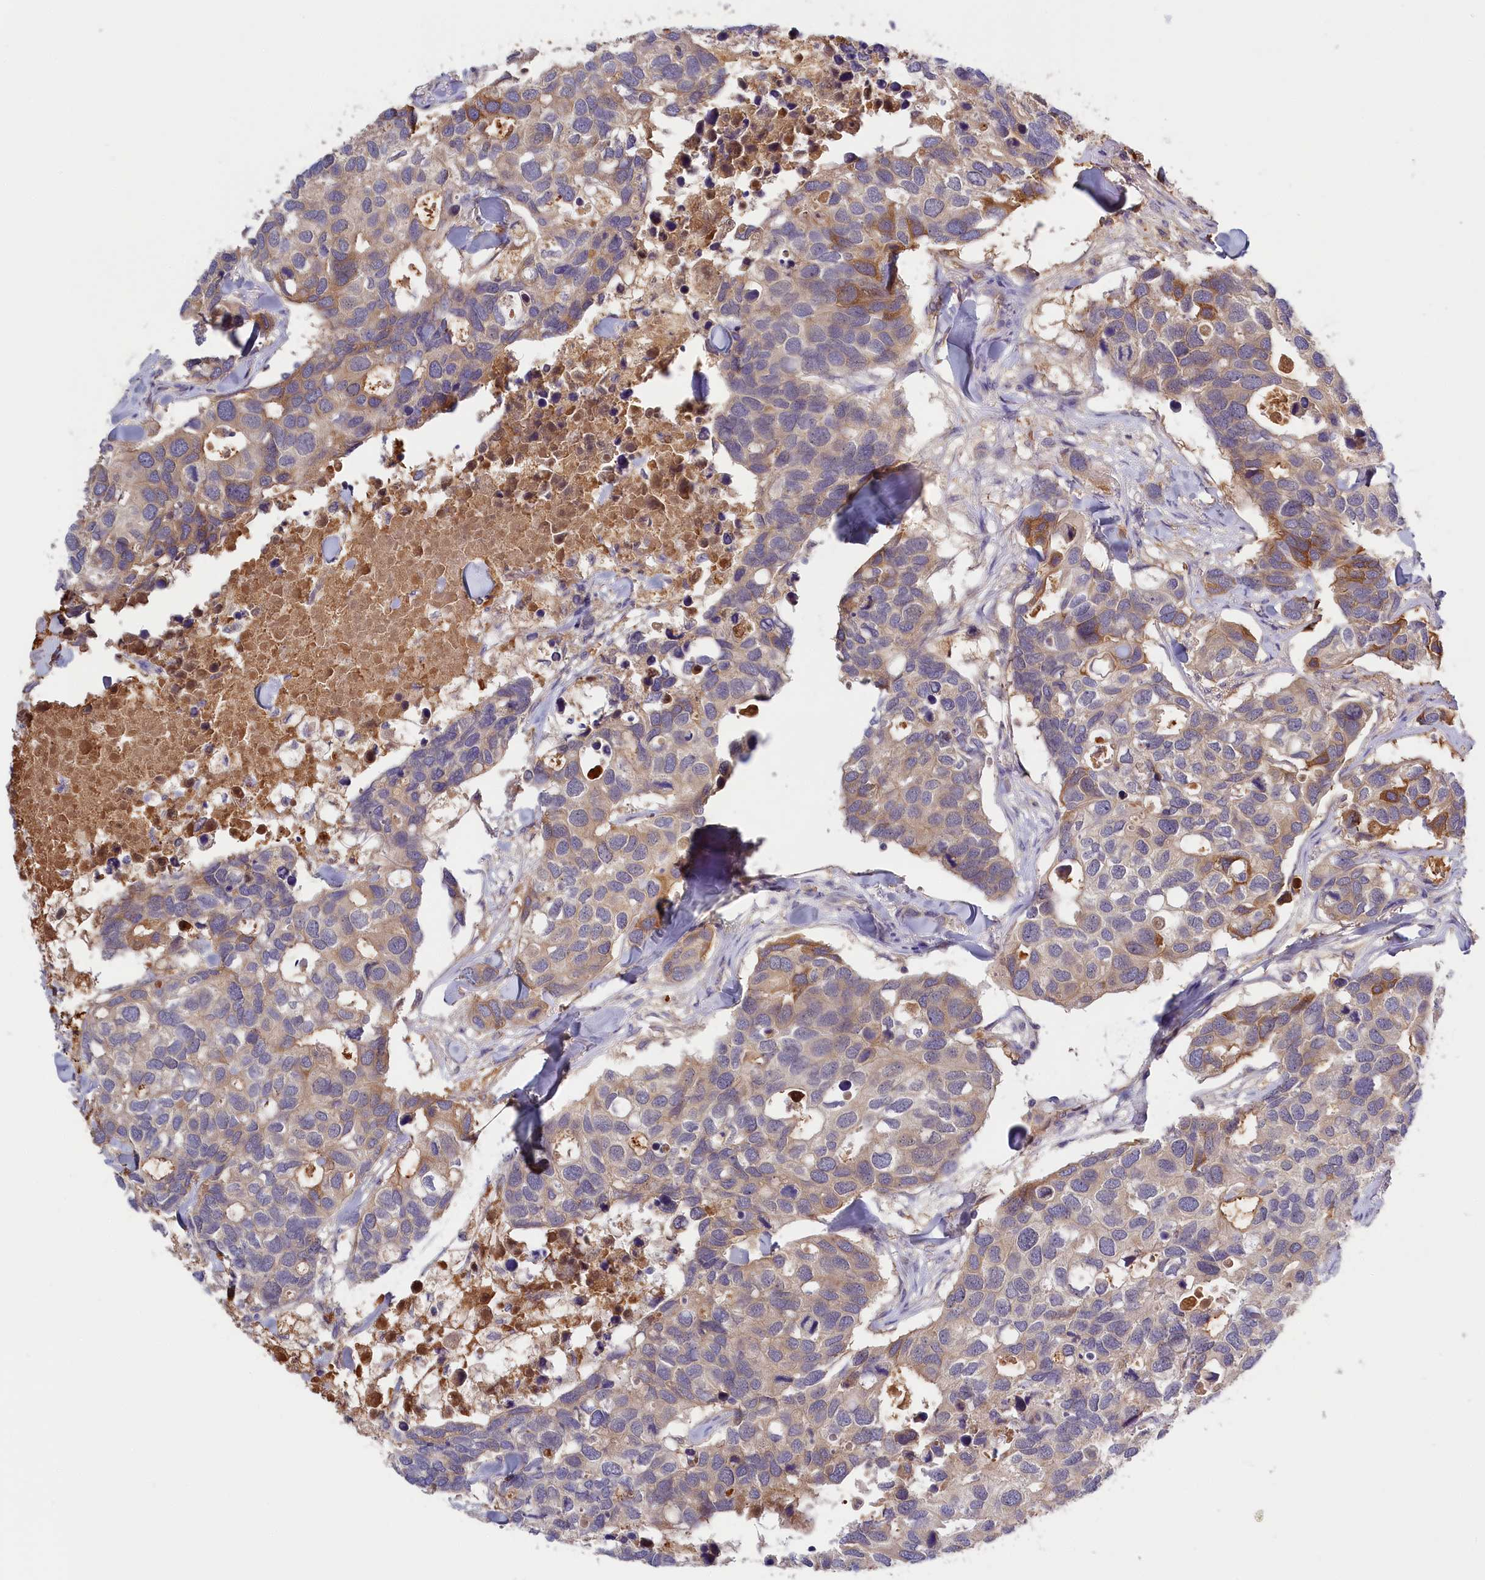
{"staining": {"intensity": "moderate", "quantity": "25%-75%", "location": "cytoplasmic/membranous"}, "tissue": "breast cancer", "cell_type": "Tumor cells", "image_type": "cancer", "snomed": [{"axis": "morphology", "description": "Duct carcinoma"}, {"axis": "topography", "description": "Breast"}], "caption": "Immunohistochemistry (IHC) micrograph of neoplastic tissue: human breast cancer stained using immunohistochemistry (IHC) shows medium levels of moderate protein expression localized specifically in the cytoplasmic/membranous of tumor cells, appearing as a cytoplasmic/membranous brown color.", "gene": "ADGRD1", "patient": {"sex": "female", "age": 83}}